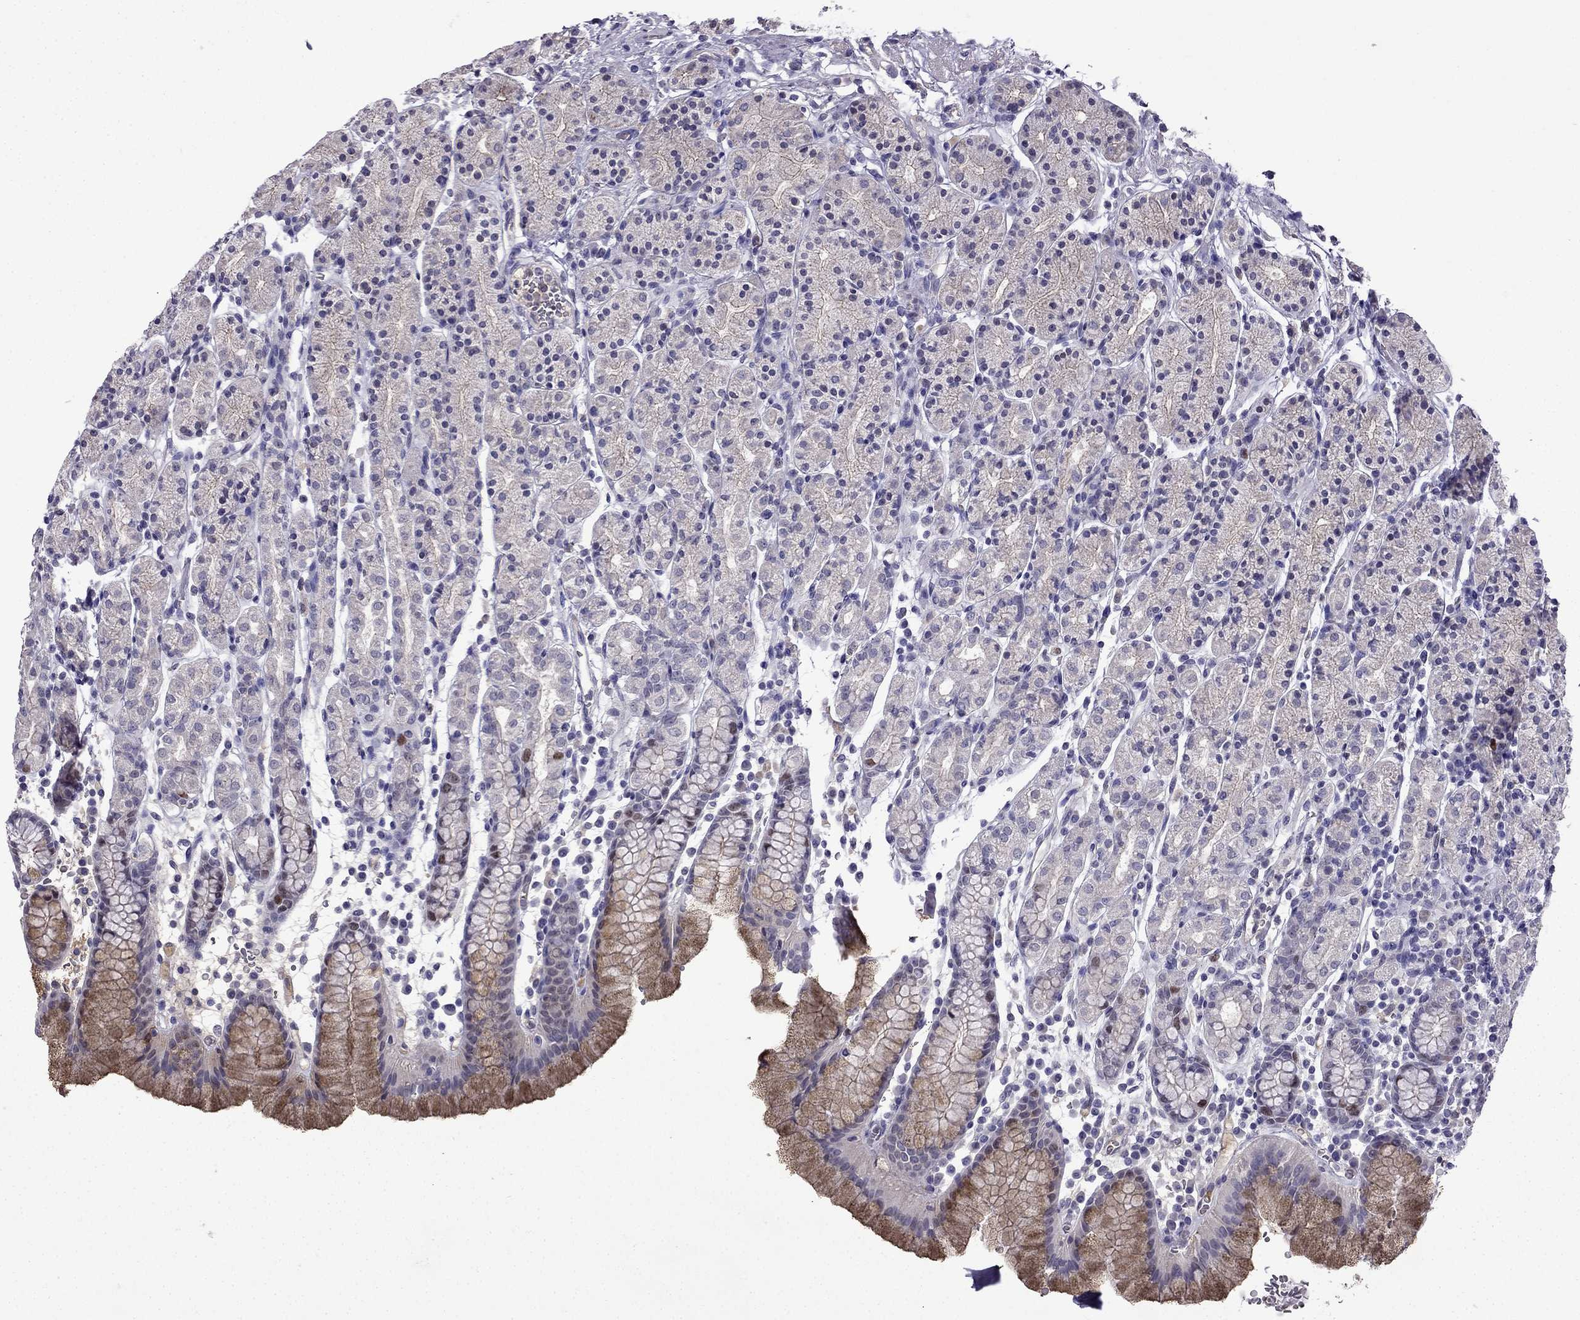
{"staining": {"intensity": "moderate", "quantity": "<25%", "location": "nuclear"}, "tissue": "stomach", "cell_type": "Glandular cells", "image_type": "normal", "snomed": [{"axis": "morphology", "description": "Normal tissue, NOS"}, {"axis": "topography", "description": "Stomach, upper"}, {"axis": "topography", "description": "Stomach"}], "caption": "IHC photomicrograph of unremarkable stomach: stomach stained using IHC shows low levels of moderate protein expression localized specifically in the nuclear of glandular cells, appearing as a nuclear brown color.", "gene": "UHRF1", "patient": {"sex": "male", "age": 62}}